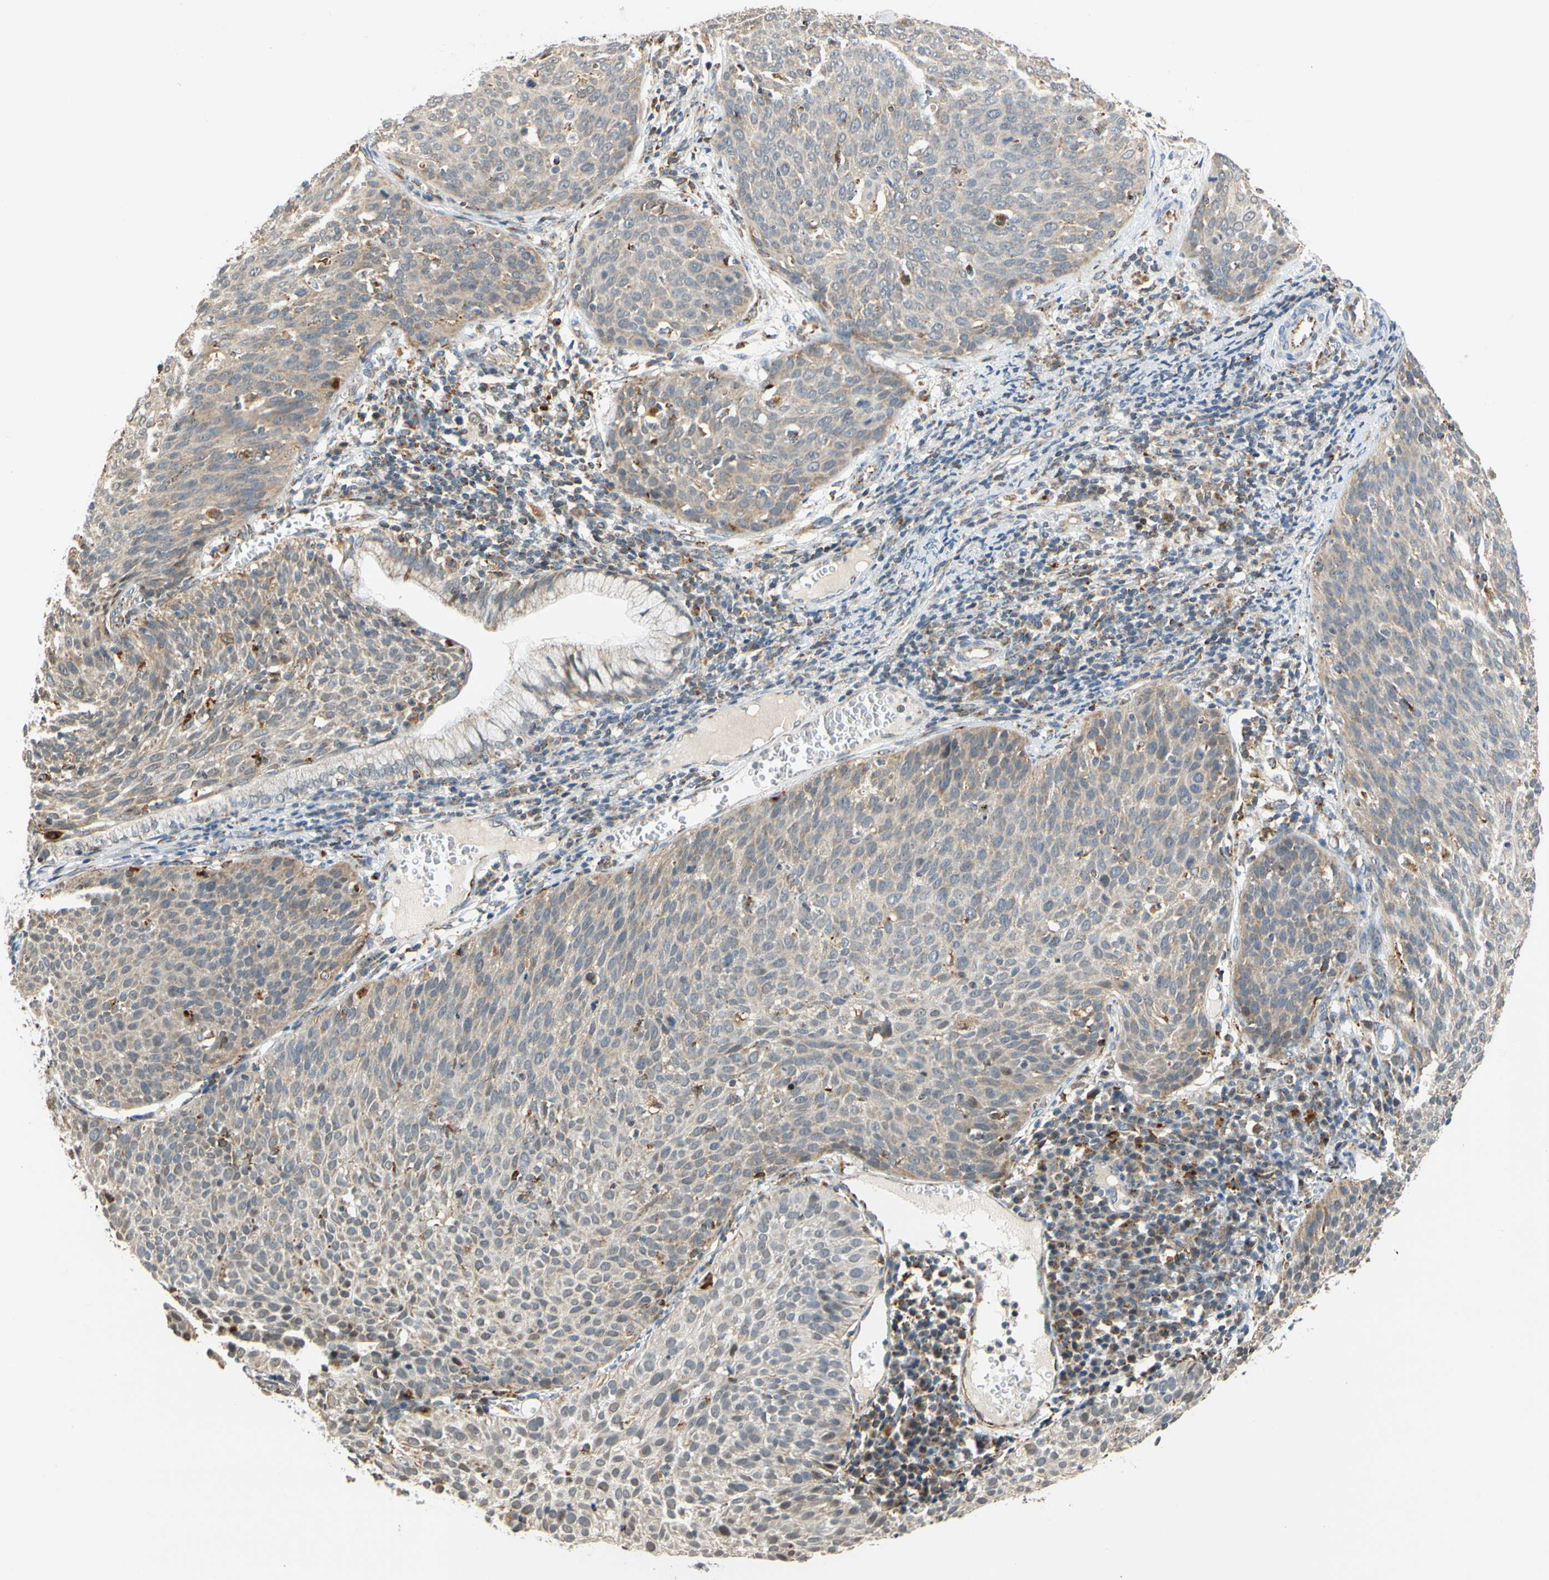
{"staining": {"intensity": "weak", "quantity": "25%-75%", "location": "cytoplasmic/membranous"}, "tissue": "cervical cancer", "cell_type": "Tumor cells", "image_type": "cancer", "snomed": [{"axis": "morphology", "description": "Squamous cell carcinoma, NOS"}, {"axis": "topography", "description": "Cervix"}], "caption": "Cervical squamous cell carcinoma stained with IHC exhibits weak cytoplasmic/membranous staining in about 25%-75% of tumor cells.", "gene": "SFXN3", "patient": {"sex": "female", "age": 38}}